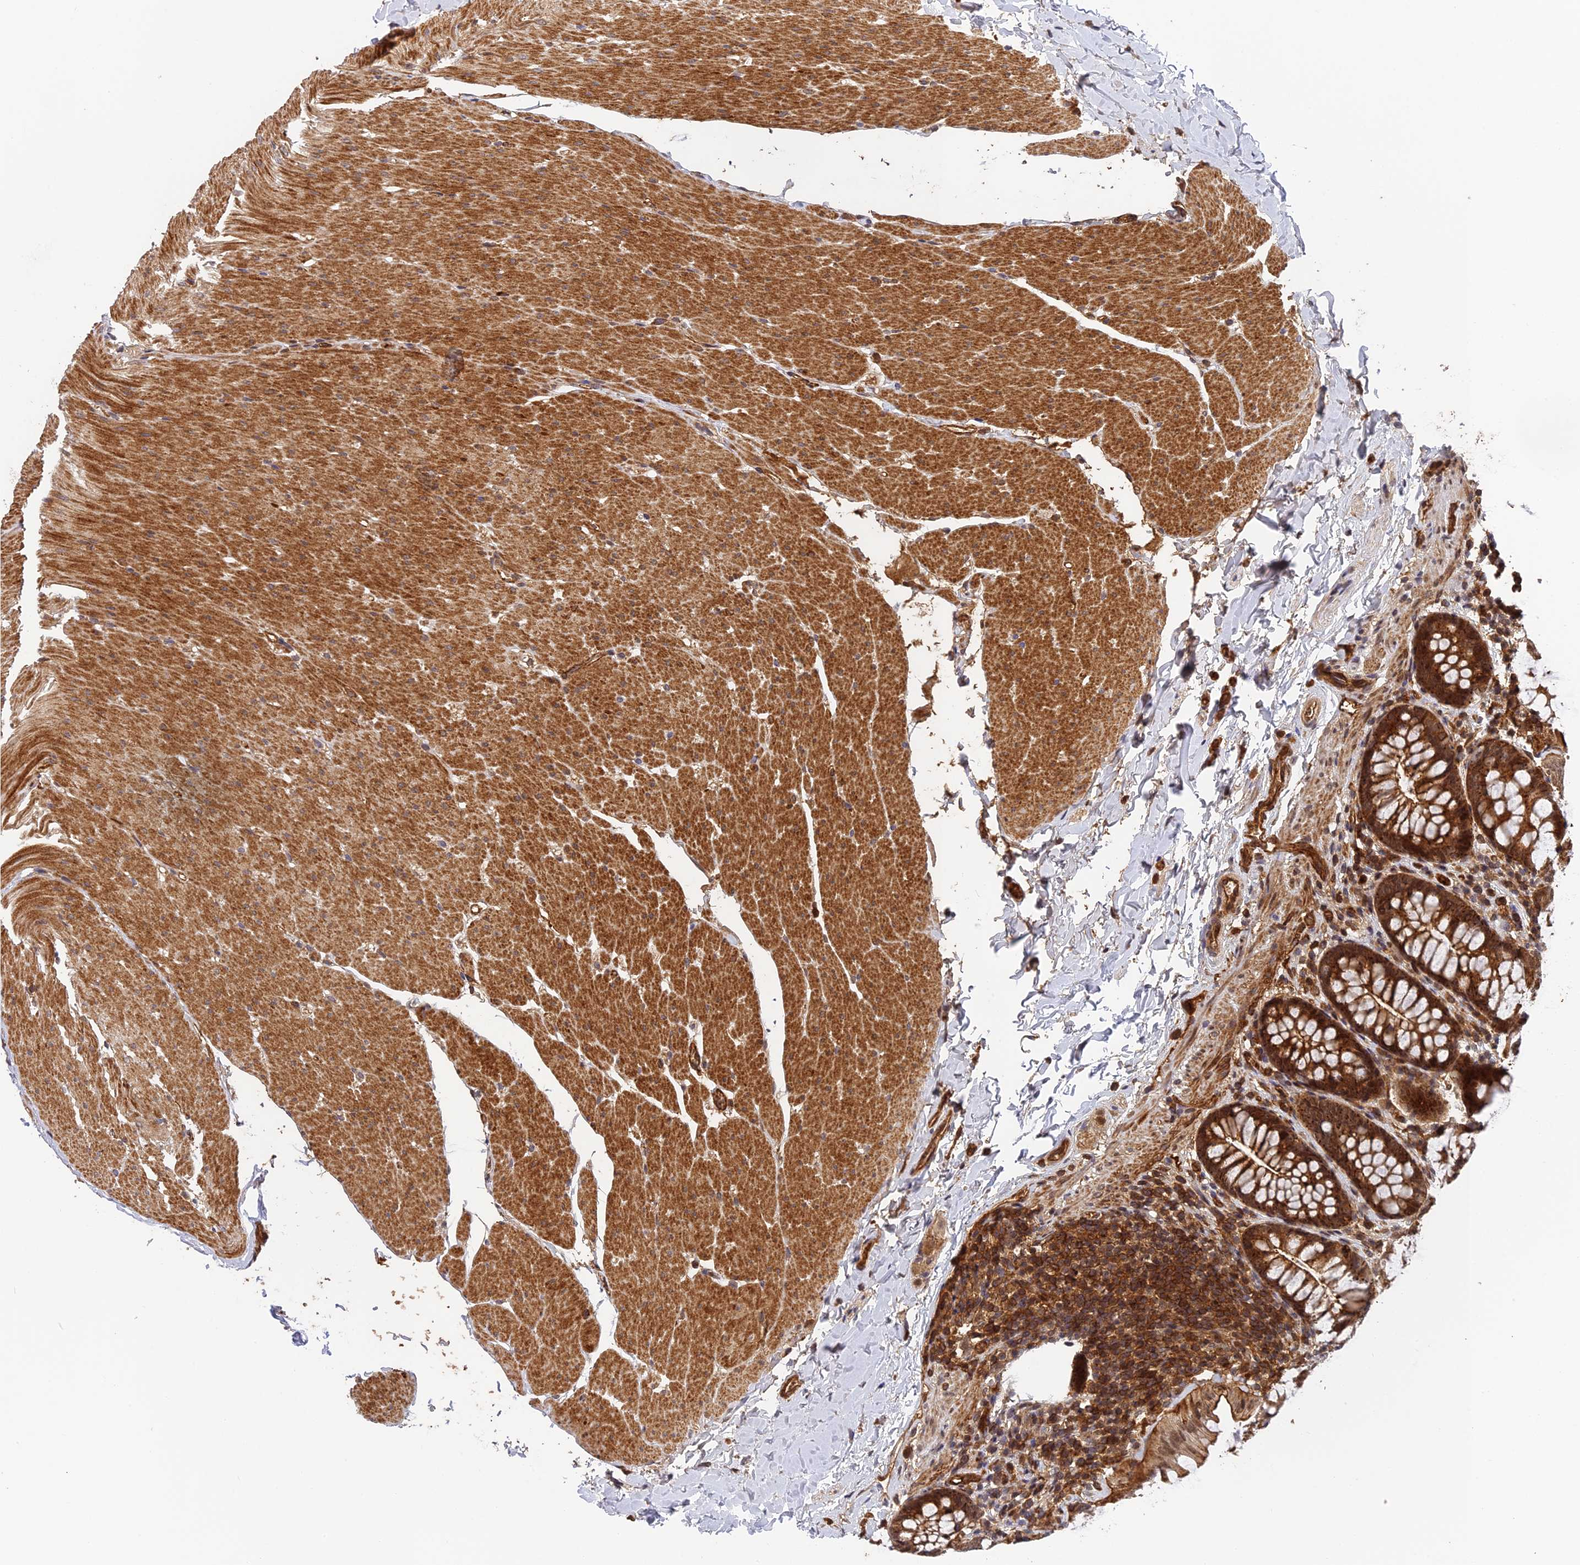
{"staining": {"intensity": "strong", "quantity": ">75%", "location": "cytoplasmic/membranous"}, "tissue": "colon", "cell_type": "Endothelial cells", "image_type": "normal", "snomed": [{"axis": "morphology", "description": "Normal tissue, NOS"}, {"axis": "topography", "description": "Colon"}], "caption": "Strong cytoplasmic/membranous expression for a protein is seen in approximately >75% of endothelial cells of unremarkable colon using IHC.", "gene": "OSBPL1A", "patient": {"sex": "female", "age": 62}}